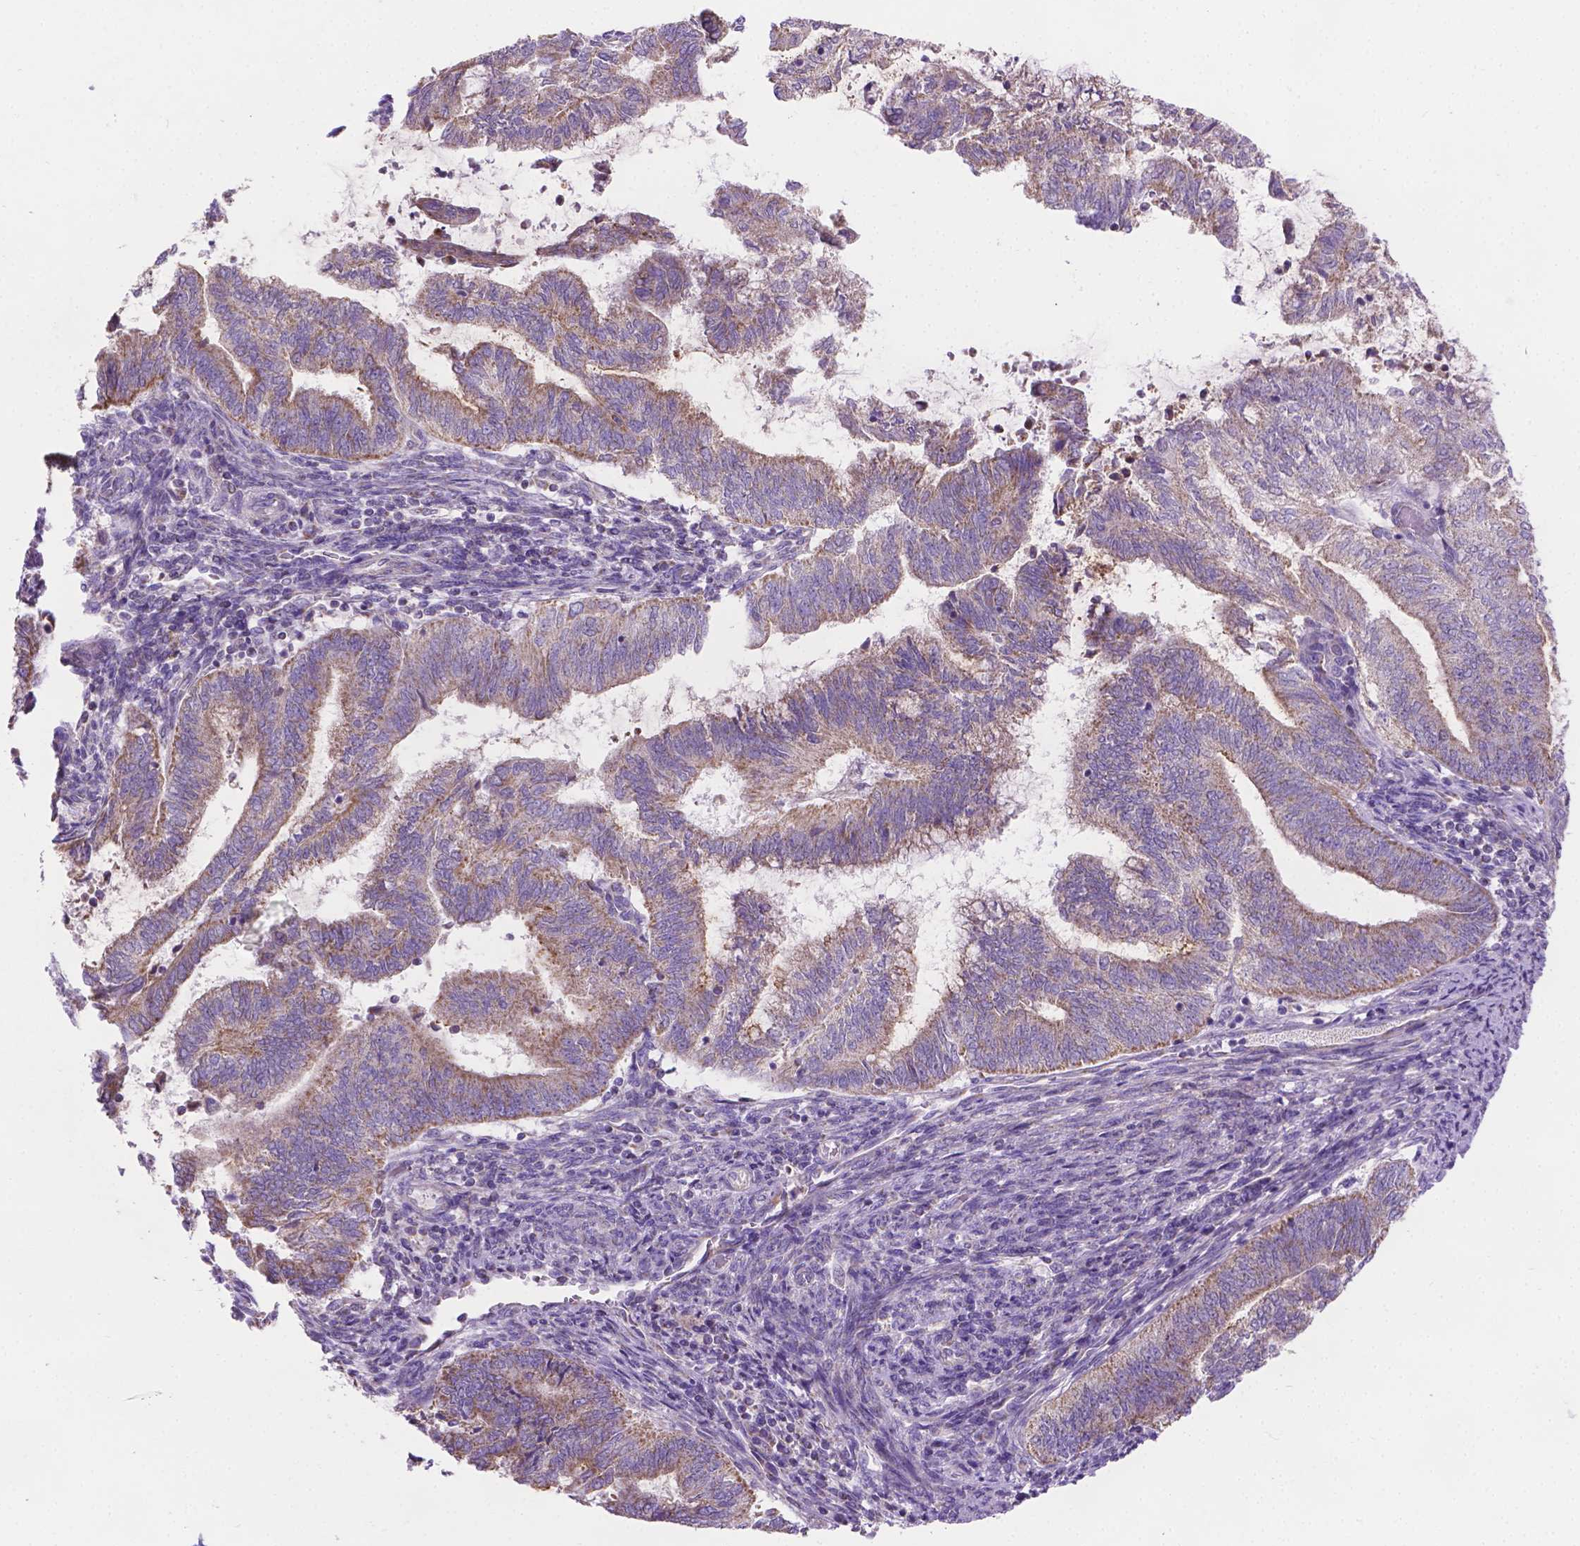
{"staining": {"intensity": "moderate", "quantity": "25%-75%", "location": "cytoplasmic/membranous"}, "tissue": "endometrial cancer", "cell_type": "Tumor cells", "image_type": "cancer", "snomed": [{"axis": "morphology", "description": "Adenocarcinoma, NOS"}, {"axis": "topography", "description": "Endometrium"}], "caption": "Brown immunohistochemical staining in endometrial cancer demonstrates moderate cytoplasmic/membranous expression in approximately 25%-75% of tumor cells.", "gene": "CSPG5", "patient": {"sex": "female", "age": 65}}